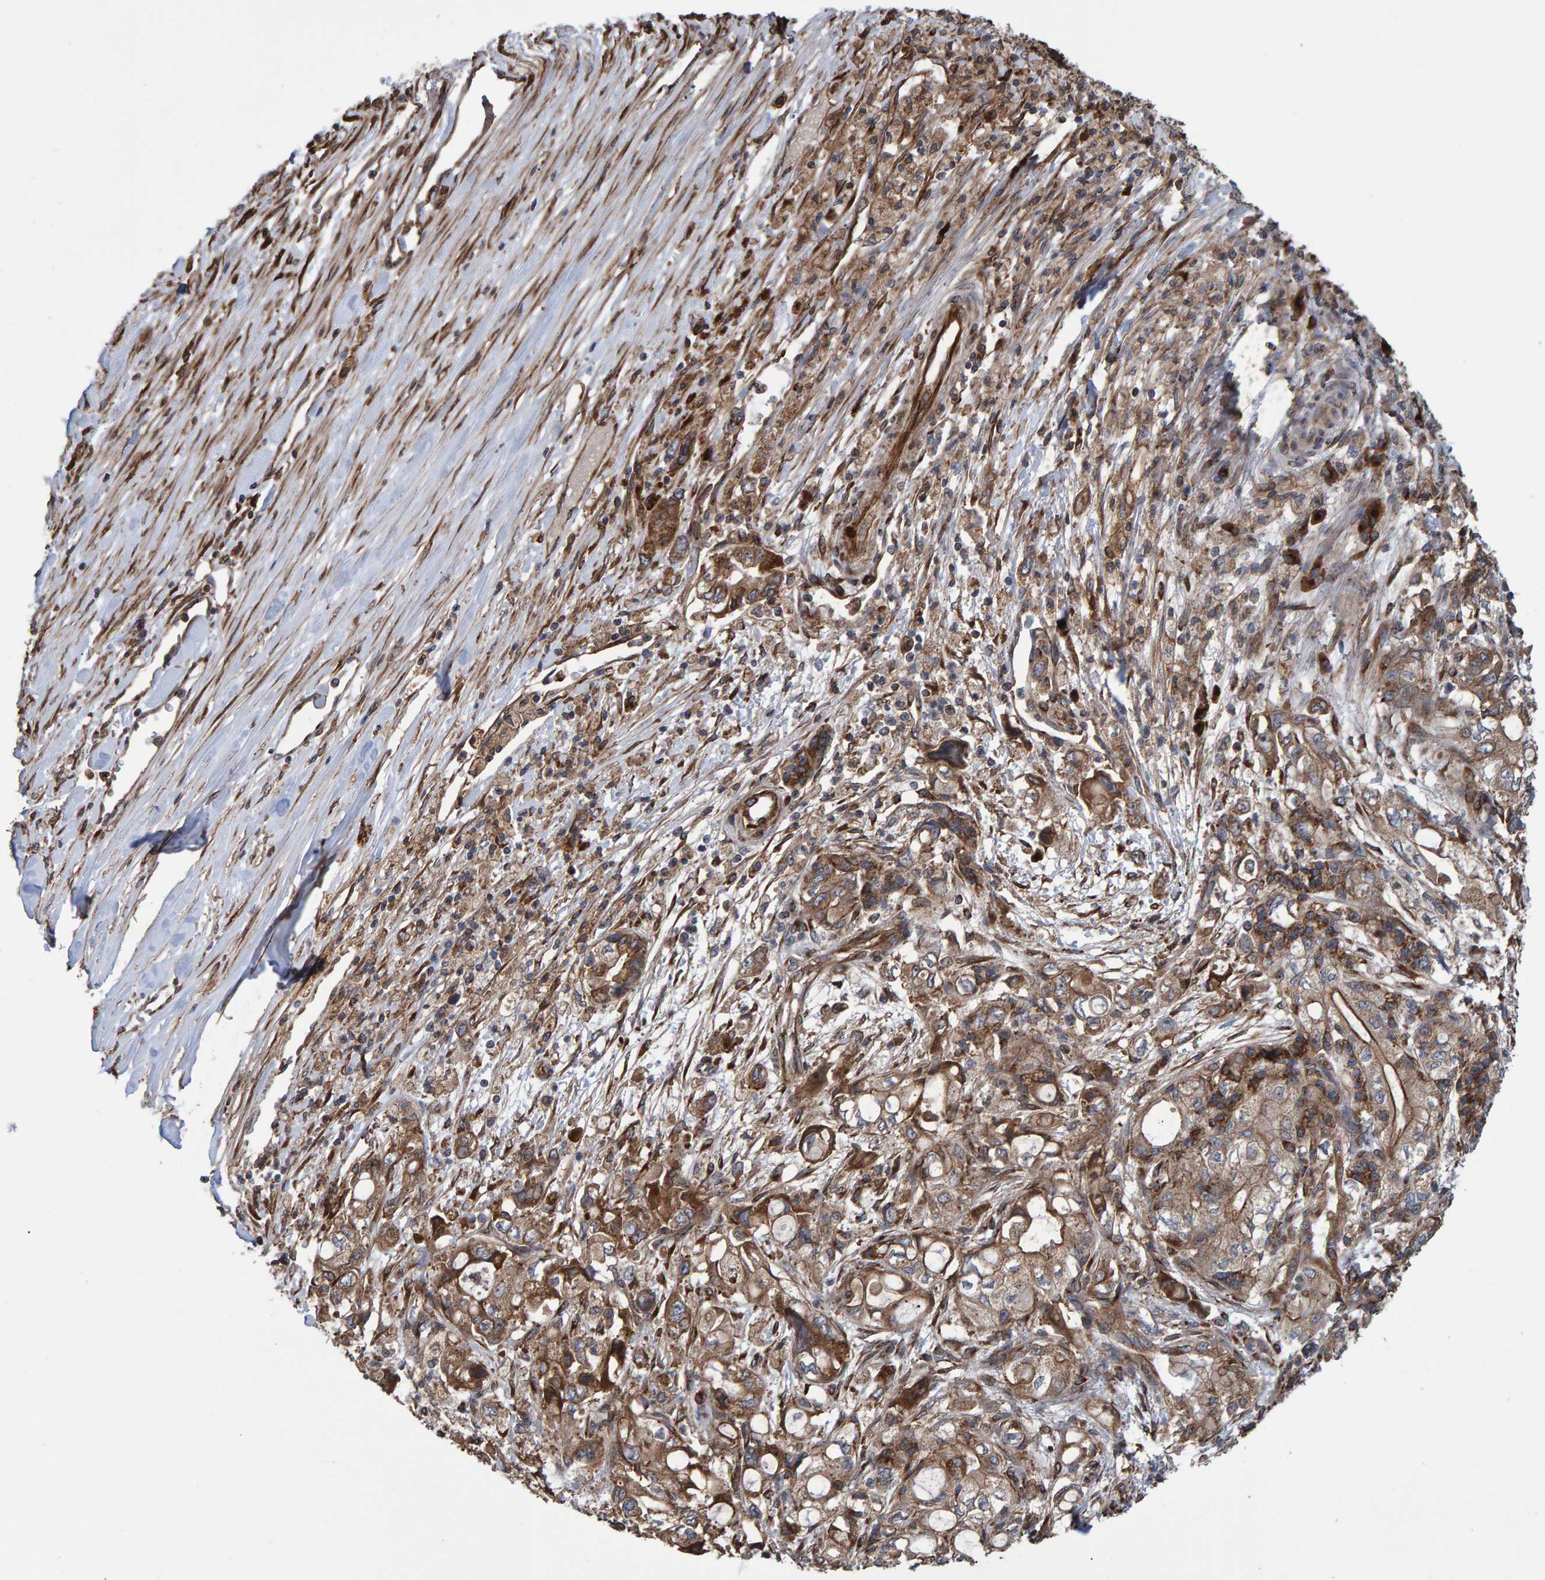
{"staining": {"intensity": "moderate", "quantity": ">75%", "location": "cytoplasmic/membranous"}, "tissue": "pancreatic cancer", "cell_type": "Tumor cells", "image_type": "cancer", "snomed": [{"axis": "morphology", "description": "Adenocarcinoma, NOS"}, {"axis": "topography", "description": "Pancreas"}], "caption": "Tumor cells show moderate cytoplasmic/membranous expression in about >75% of cells in adenocarcinoma (pancreatic).", "gene": "FAM117A", "patient": {"sex": "male", "age": 79}}